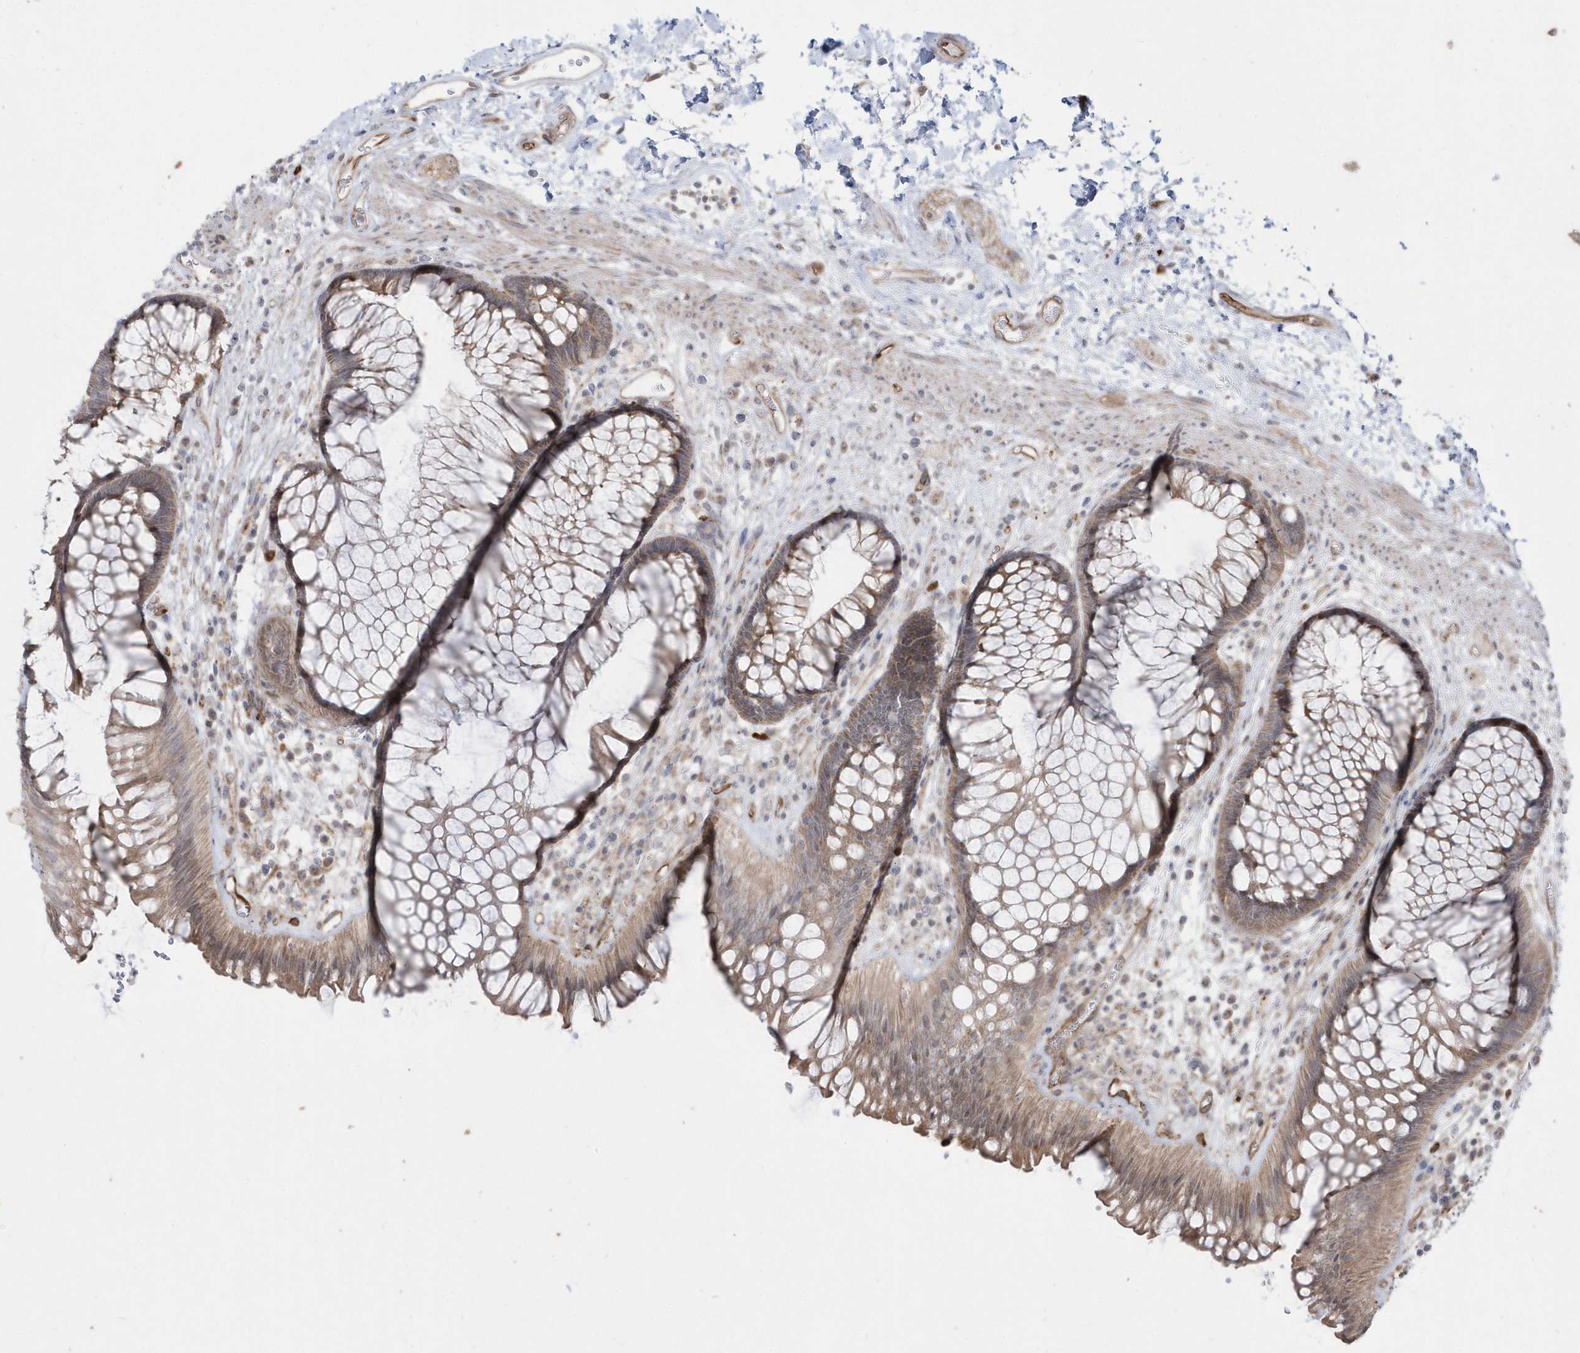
{"staining": {"intensity": "moderate", "quantity": ">75%", "location": "cytoplasmic/membranous"}, "tissue": "rectum", "cell_type": "Glandular cells", "image_type": "normal", "snomed": [{"axis": "morphology", "description": "Normal tissue, NOS"}, {"axis": "topography", "description": "Rectum"}], "caption": "High-magnification brightfield microscopy of benign rectum stained with DAB (3,3'-diaminobenzidine) (brown) and counterstained with hematoxylin (blue). glandular cells exhibit moderate cytoplasmic/membranous expression is present in approximately>75% of cells.", "gene": "DHX57", "patient": {"sex": "male", "age": 51}}